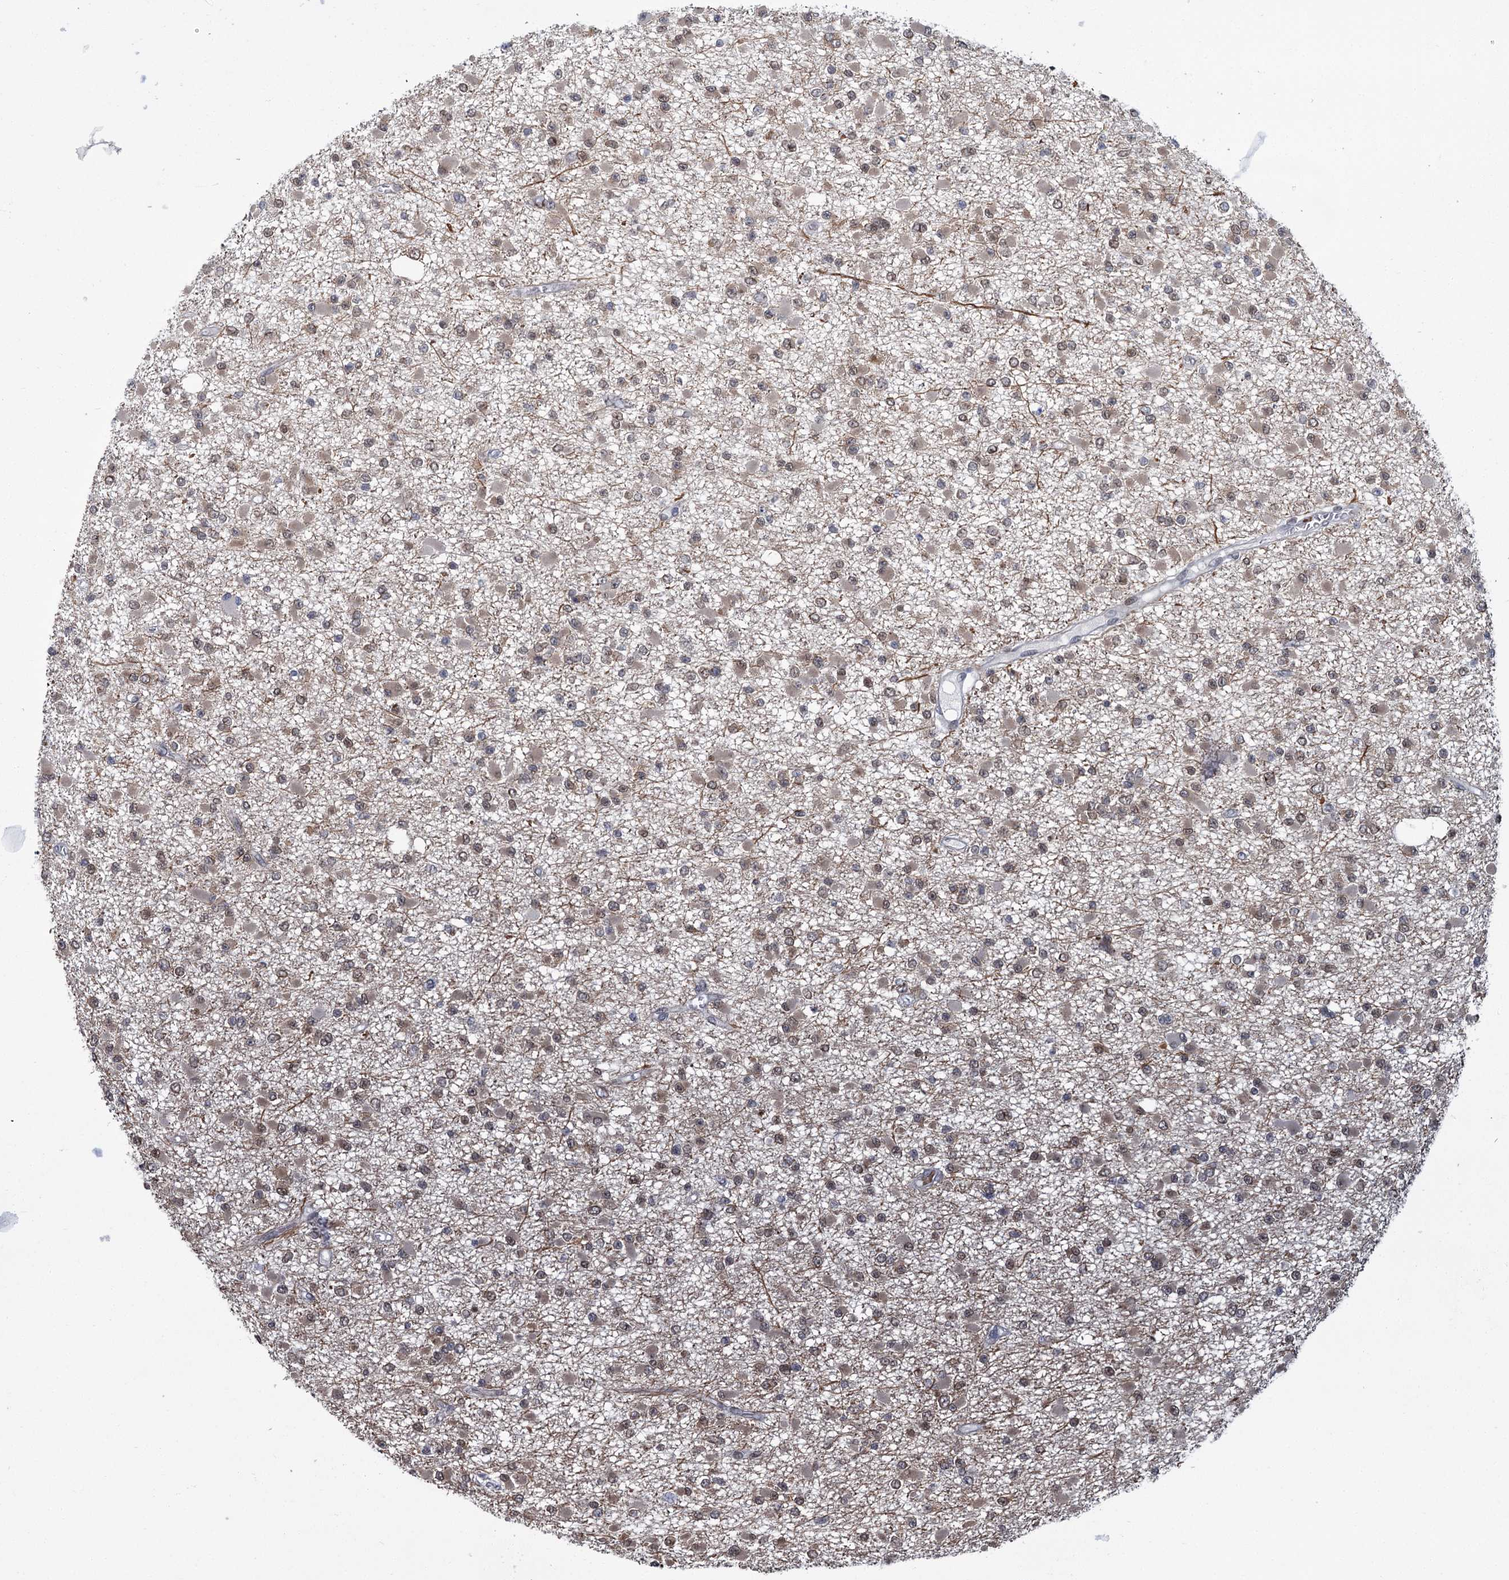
{"staining": {"intensity": "weak", "quantity": "25%-75%", "location": "cytoplasmic/membranous,nuclear"}, "tissue": "glioma", "cell_type": "Tumor cells", "image_type": "cancer", "snomed": [{"axis": "morphology", "description": "Glioma, malignant, Low grade"}, {"axis": "topography", "description": "Brain"}], "caption": "Tumor cells display low levels of weak cytoplasmic/membranous and nuclear staining in approximately 25%-75% of cells in malignant glioma (low-grade).", "gene": "CFAP46", "patient": {"sex": "female", "age": 22}}